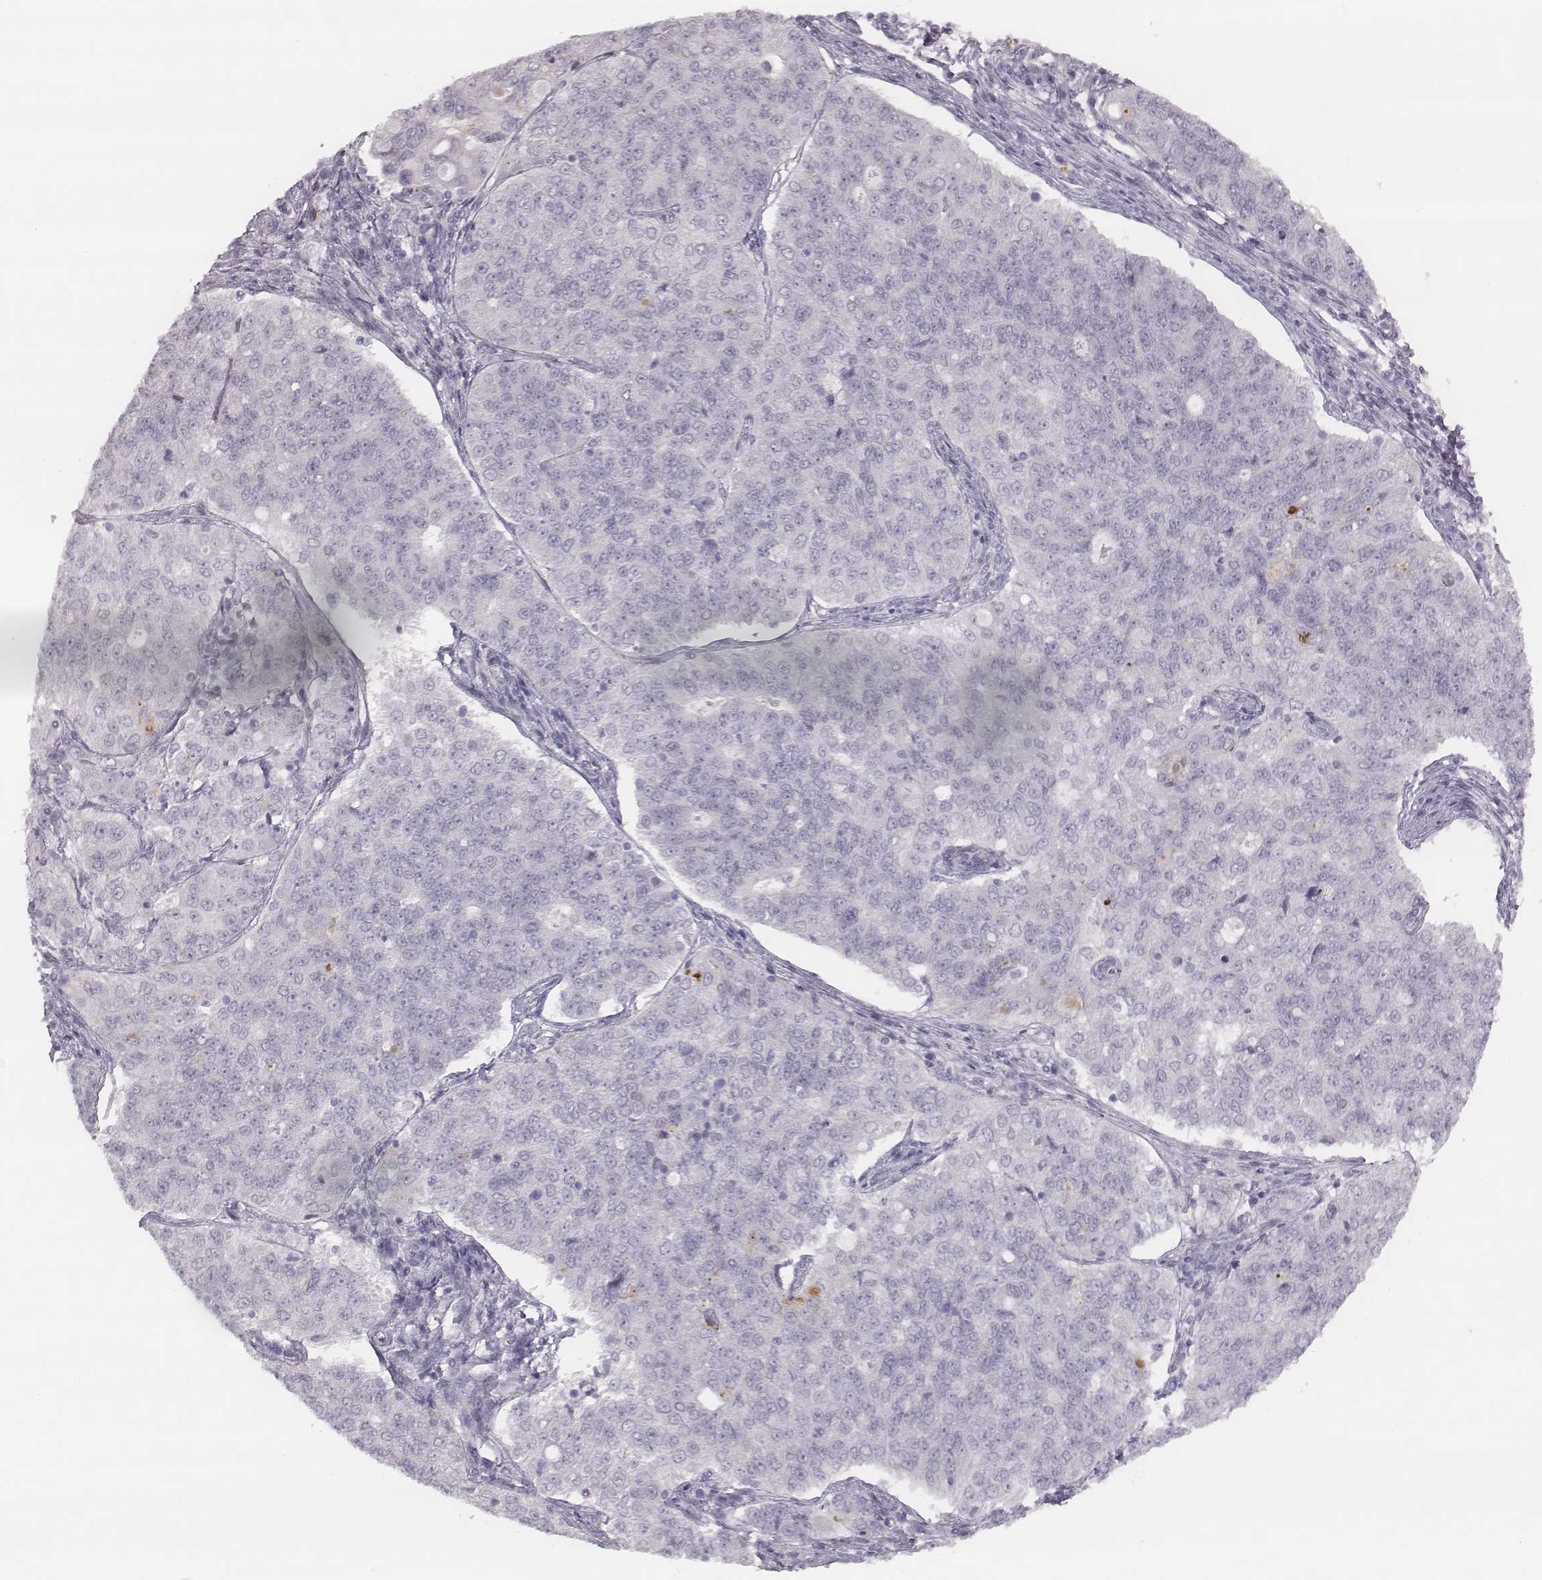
{"staining": {"intensity": "negative", "quantity": "none", "location": "none"}, "tissue": "endometrial cancer", "cell_type": "Tumor cells", "image_type": "cancer", "snomed": [{"axis": "morphology", "description": "Adenocarcinoma, NOS"}, {"axis": "topography", "description": "Endometrium"}], "caption": "The image demonstrates no significant staining in tumor cells of endometrial adenocarcinoma.", "gene": "KCNJ12", "patient": {"sex": "female", "age": 43}}